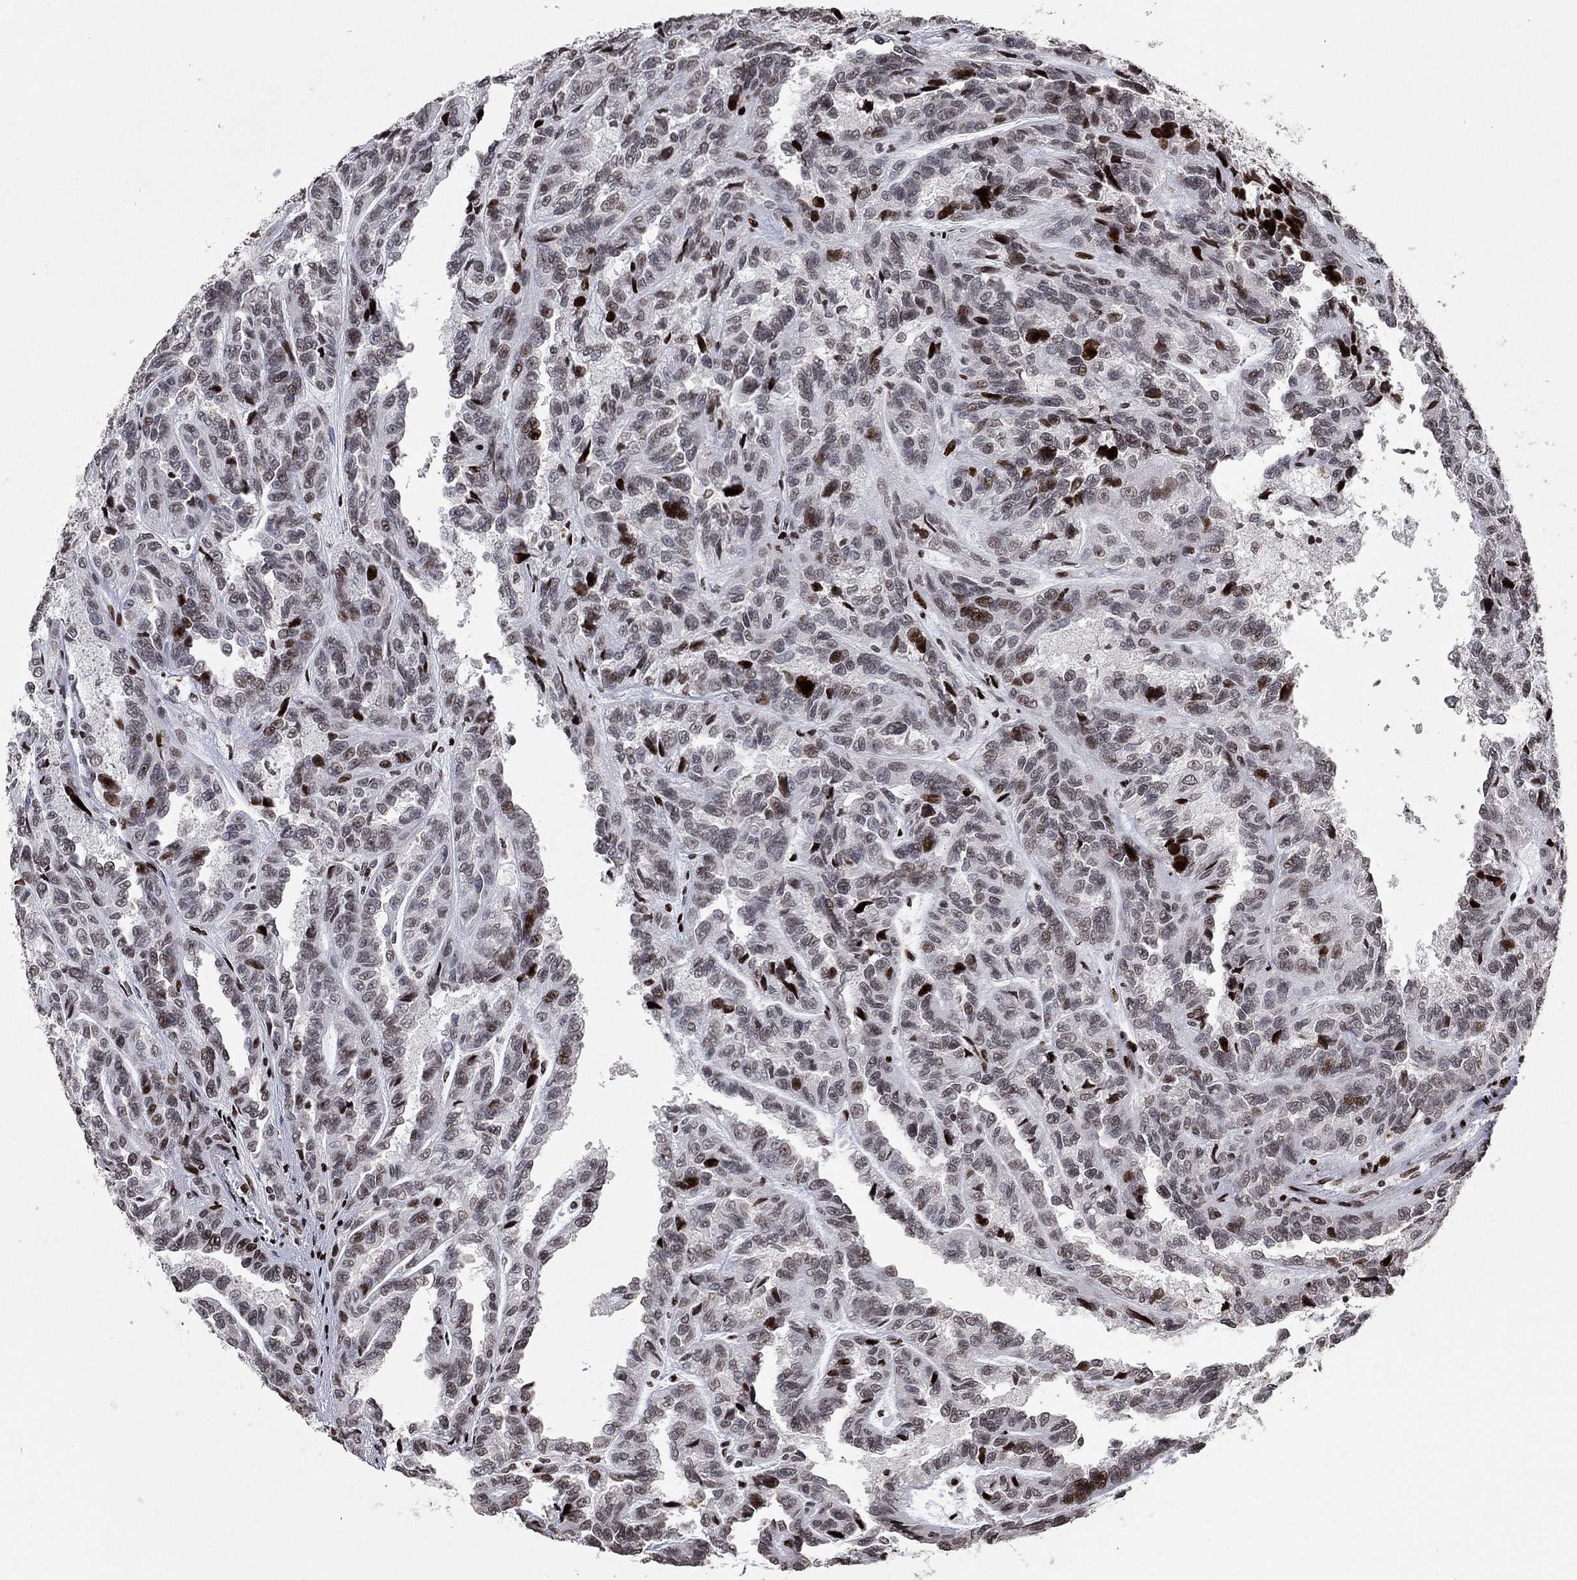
{"staining": {"intensity": "moderate", "quantity": "<25%", "location": "nuclear"}, "tissue": "renal cancer", "cell_type": "Tumor cells", "image_type": "cancer", "snomed": [{"axis": "morphology", "description": "Adenocarcinoma, NOS"}, {"axis": "topography", "description": "Kidney"}], "caption": "Protein expression analysis of human renal cancer reveals moderate nuclear staining in about <25% of tumor cells. The protein of interest is shown in brown color, while the nuclei are stained blue.", "gene": "SRSF3", "patient": {"sex": "male", "age": 79}}